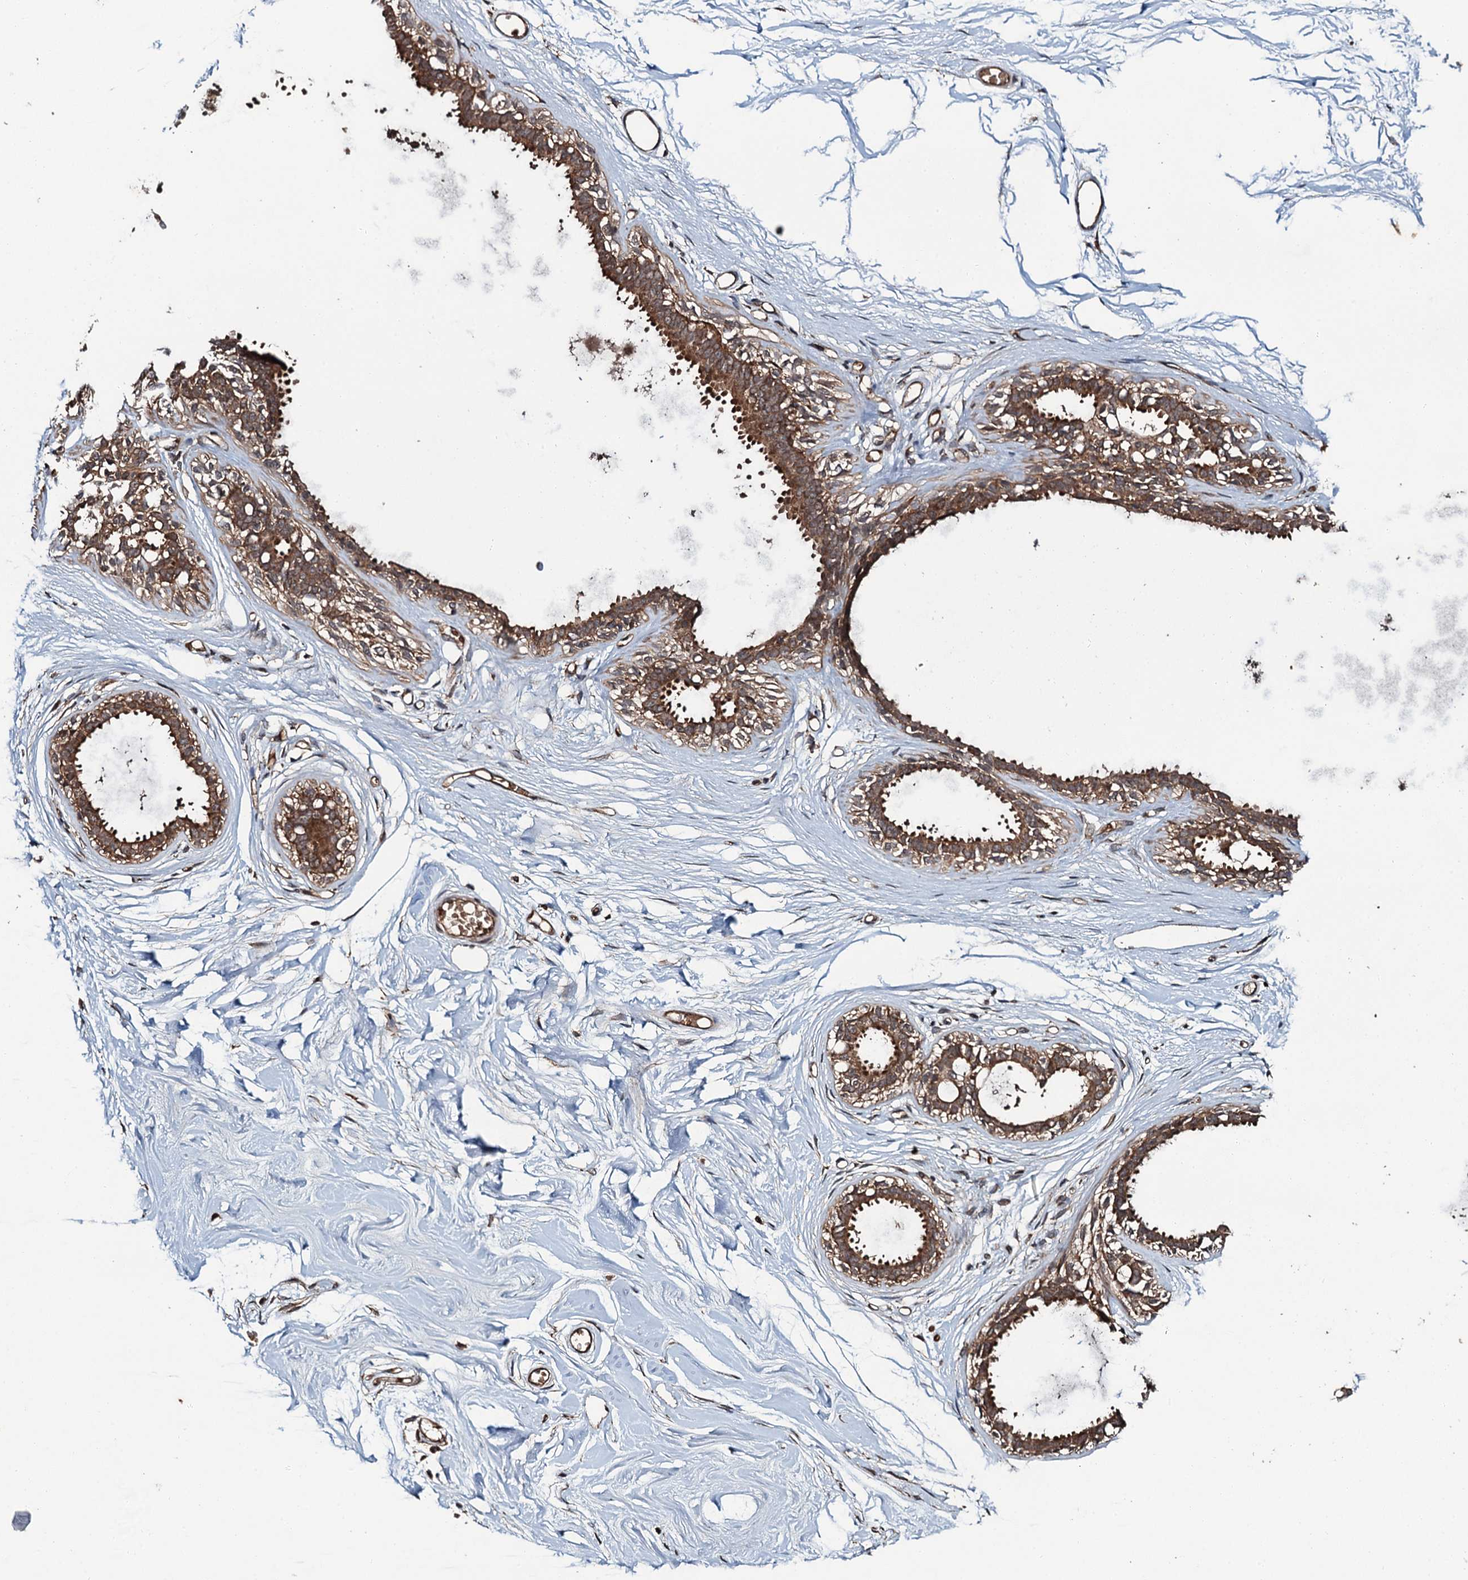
{"staining": {"intensity": "negative", "quantity": "none", "location": "none"}, "tissue": "breast", "cell_type": "Adipocytes", "image_type": "normal", "snomed": [{"axis": "morphology", "description": "Normal tissue, NOS"}, {"axis": "topography", "description": "Breast"}], "caption": "IHC of normal breast displays no staining in adipocytes.", "gene": "SNX32", "patient": {"sex": "female", "age": 45}}